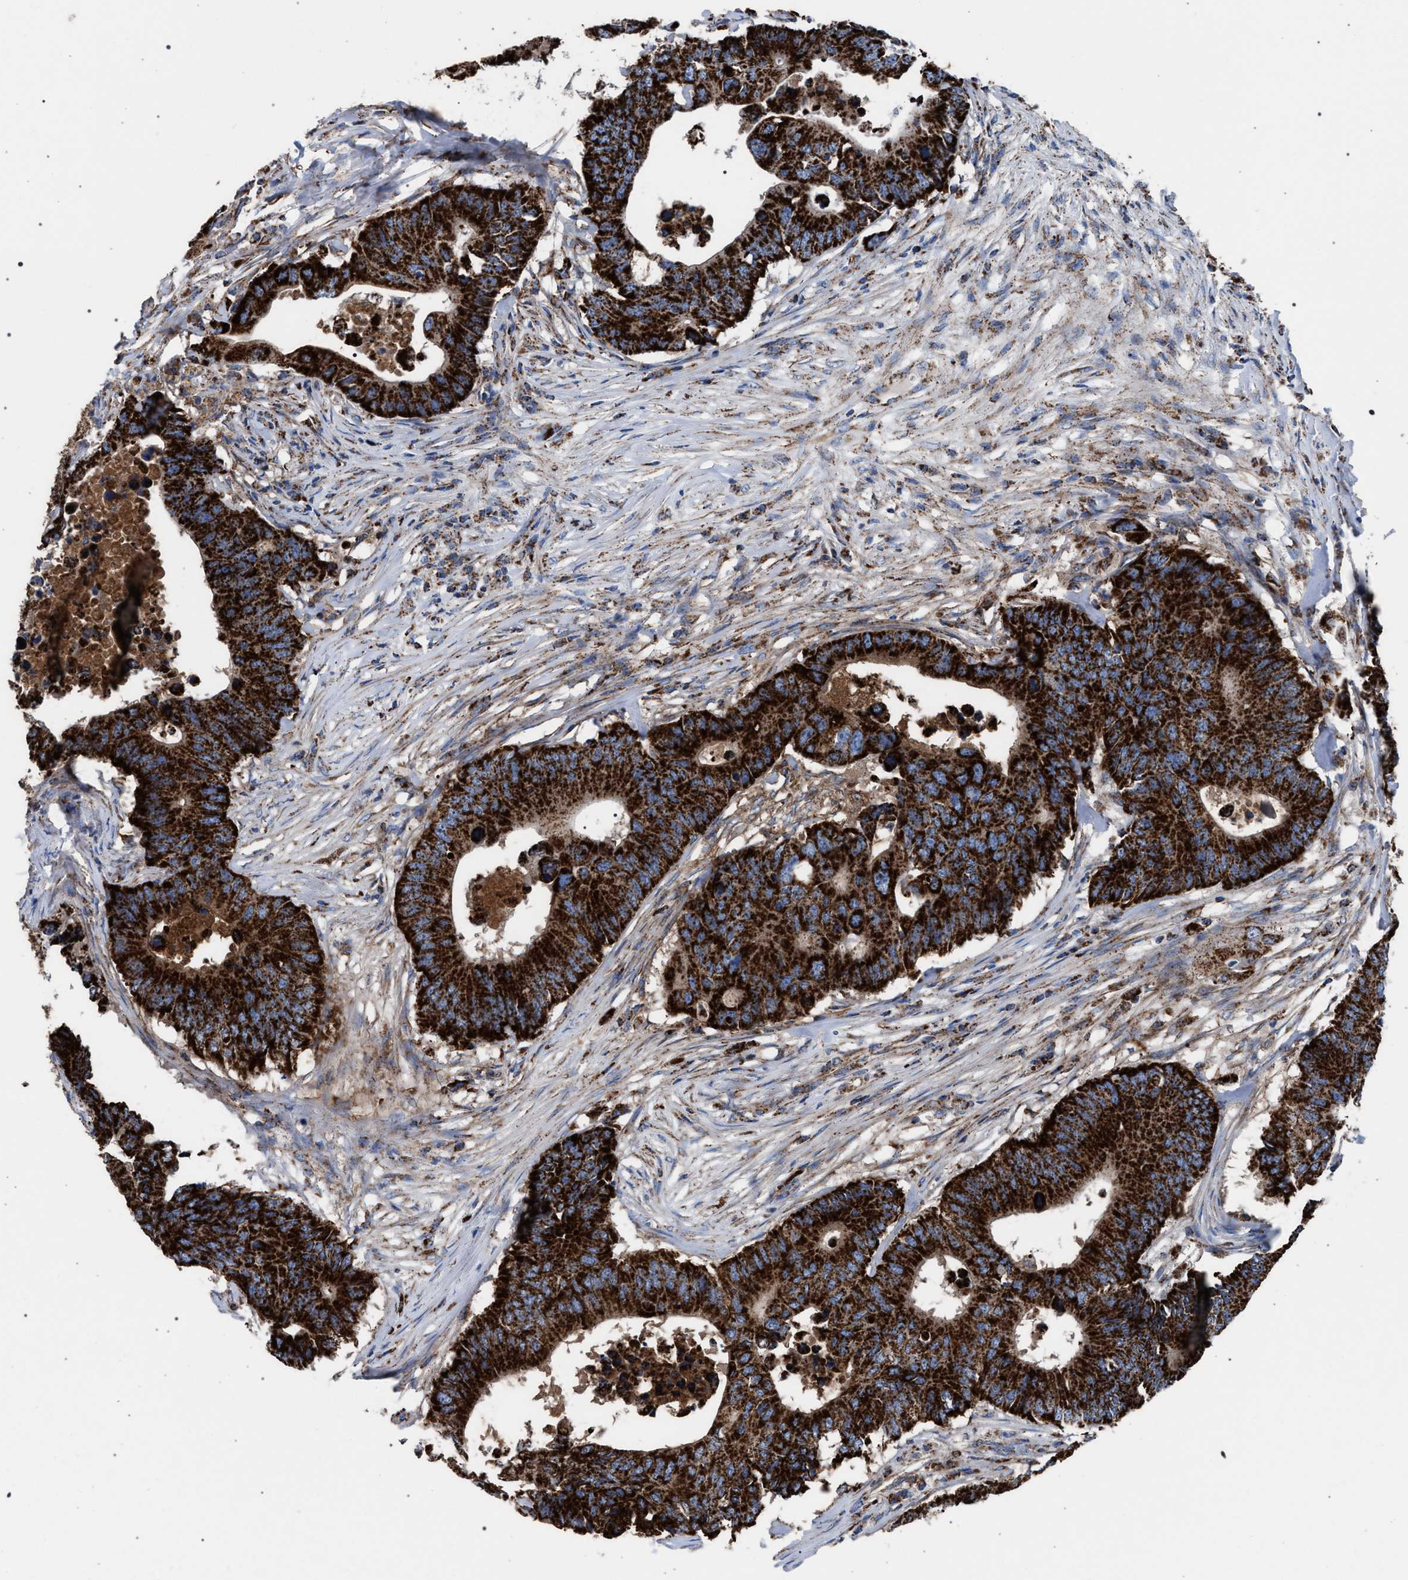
{"staining": {"intensity": "strong", "quantity": ">75%", "location": "cytoplasmic/membranous"}, "tissue": "colorectal cancer", "cell_type": "Tumor cells", "image_type": "cancer", "snomed": [{"axis": "morphology", "description": "Adenocarcinoma, NOS"}, {"axis": "topography", "description": "Colon"}], "caption": "A brown stain labels strong cytoplasmic/membranous positivity of a protein in colorectal cancer tumor cells.", "gene": "VPS13A", "patient": {"sex": "male", "age": 71}}